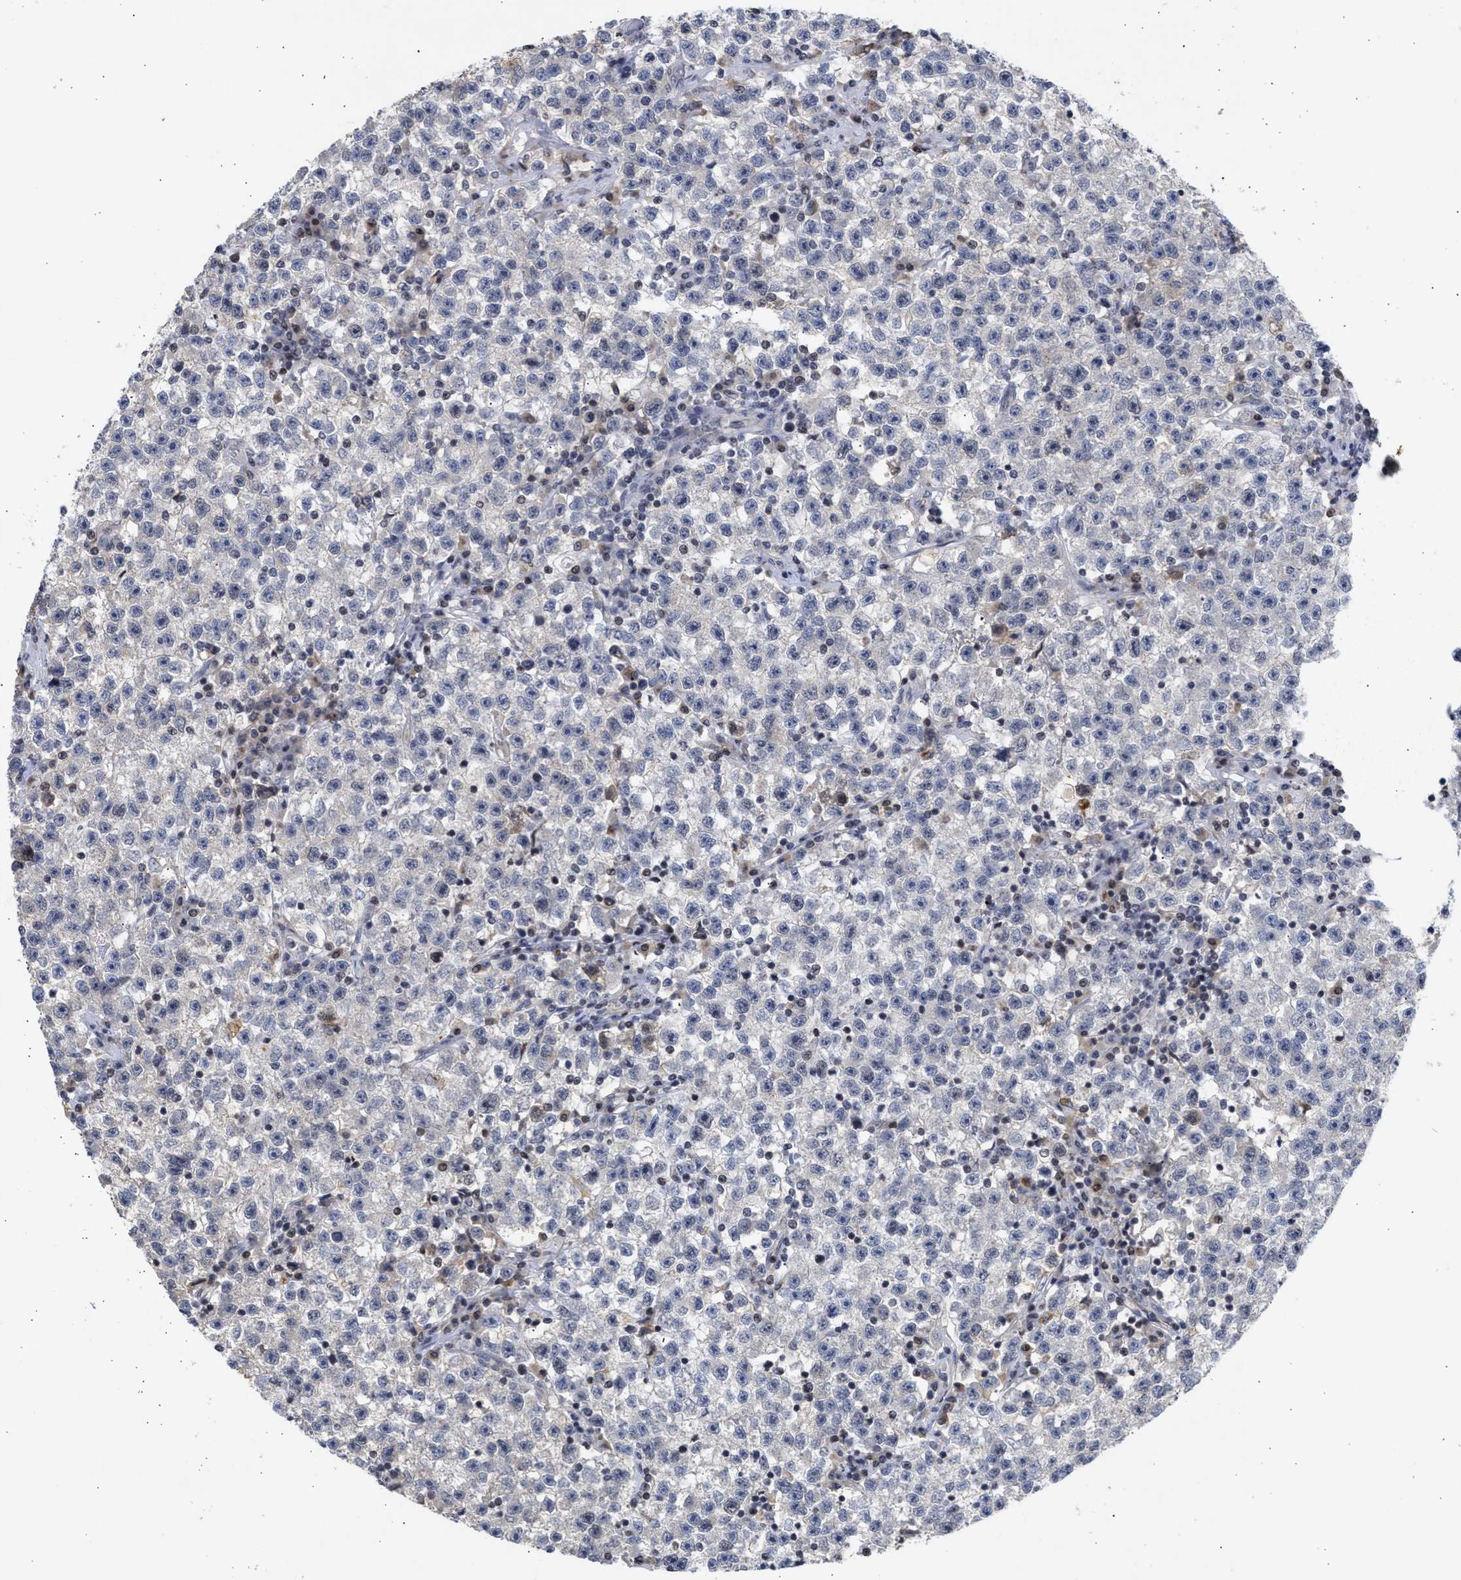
{"staining": {"intensity": "negative", "quantity": "none", "location": "none"}, "tissue": "testis cancer", "cell_type": "Tumor cells", "image_type": "cancer", "snomed": [{"axis": "morphology", "description": "Seminoma, NOS"}, {"axis": "topography", "description": "Testis"}], "caption": "High magnification brightfield microscopy of testis seminoma stained with DAB (3,3'-diaminobenzidine) (brown) and counterstained with hematoxylin (blue): tumor cells show no significant expression.", "gene": "ENSG00000142539", "patient": {"sex": "male", "age": 22}}